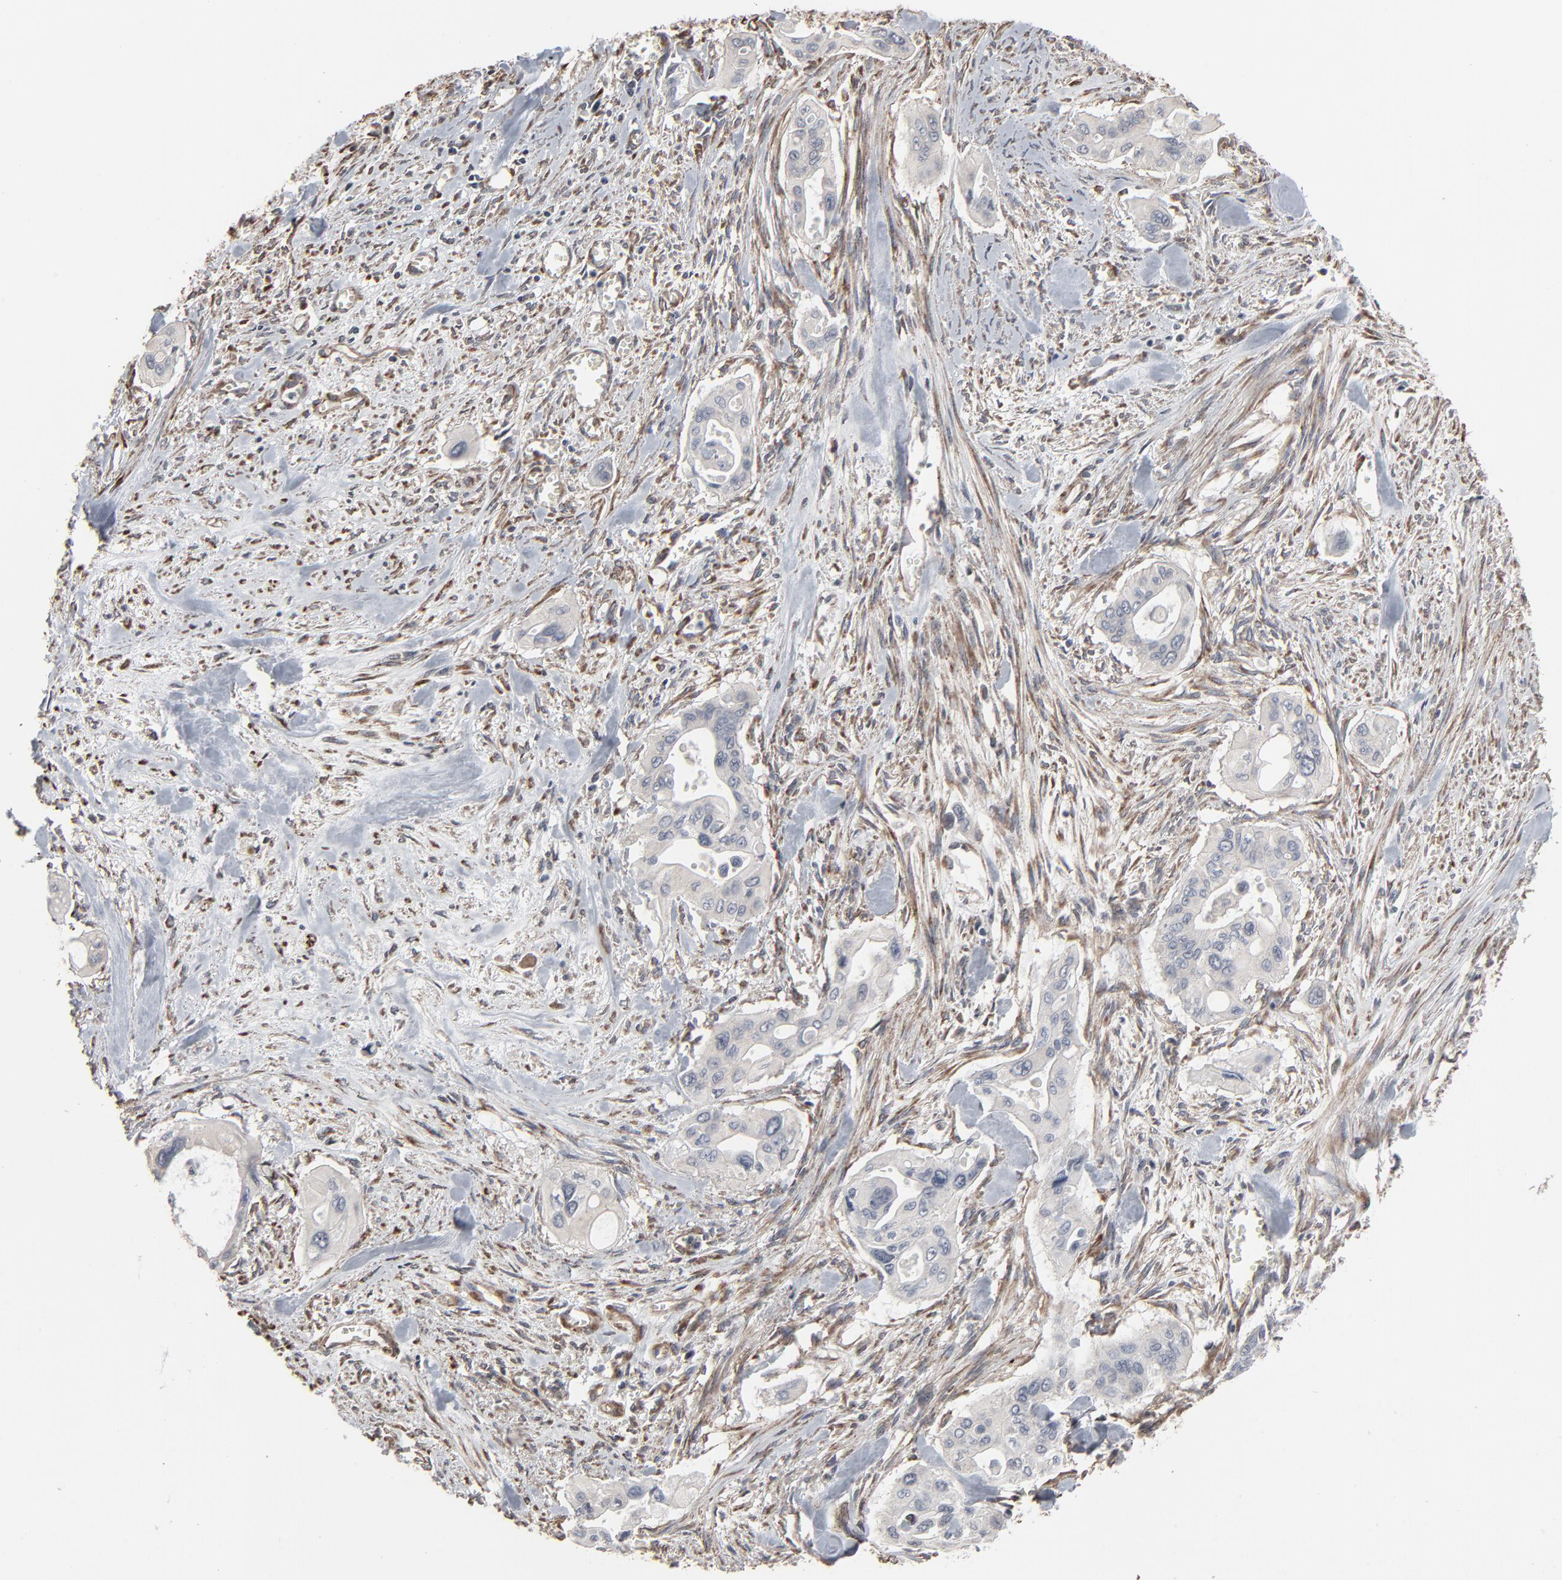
{"staining": {"intensity": "negative", "quantity": "none", "location": "none"}, "tissue": "pancreatic cancer", "cell_type": "Tumor cells", "image_type": "cancer", "snomed": [{"axis": "morphology", "description": "Adenocarcinoma, NOS"}, {"axis": "topography", "description": "Pancreas"}], "caption": "The image shows no significant positivity in tumor cells of pancreatic cancer.", "gene": "CTNND1", "patient": {"sex": "male", "age": 77}}